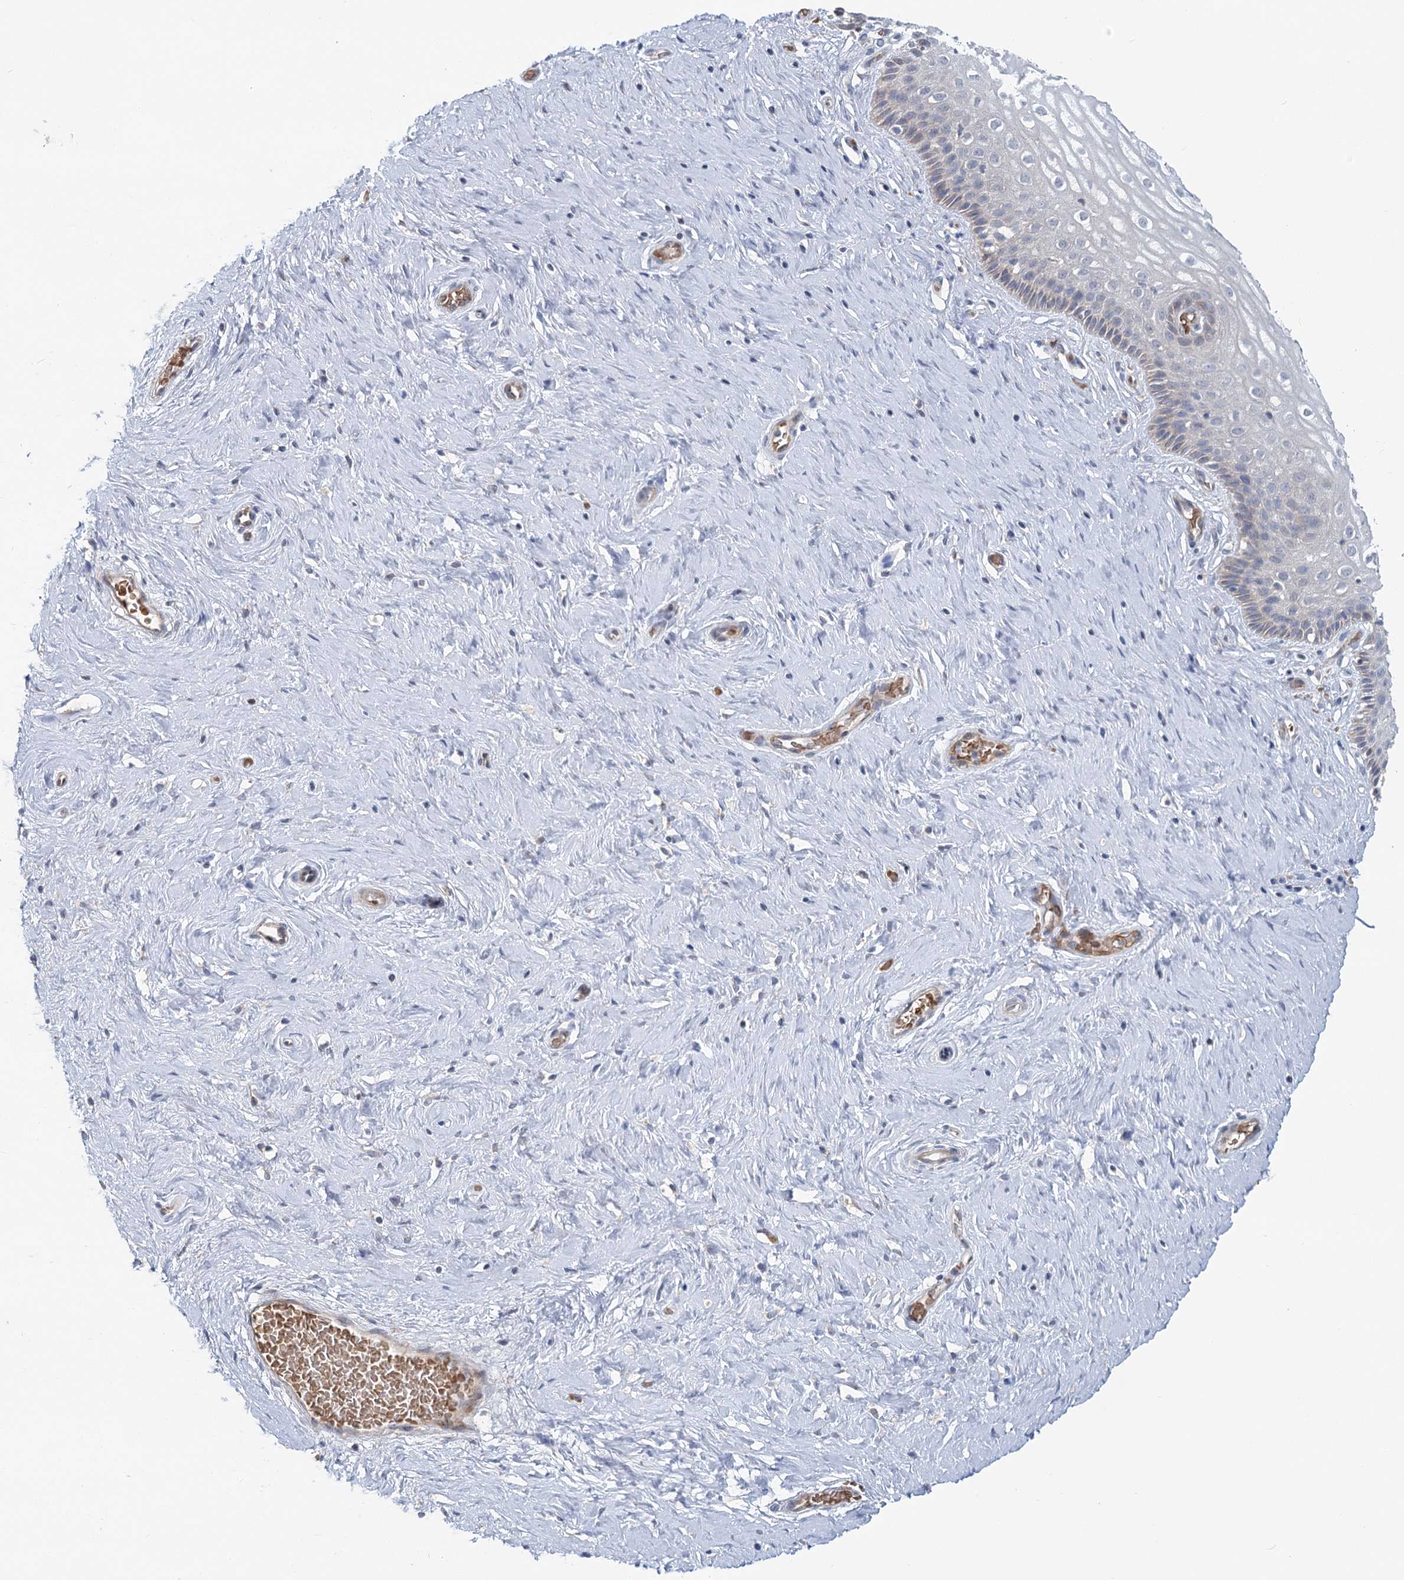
{"staining": {"intensity": "weak", "quantity": "25%-75%", "location": "cytoplasmic/membranous"}, "tissue": "cervix", "cell_type": "Glandular cells", "image_type": "normal", "snomed": [{"axis": "morphology", "description": "Normal tissue, NOS"}, {"axis": "topography", "description": "Cervix"}], "caption": "Brown immunohistochemical staining in benign human cervix shows weak cytoplasmic/membranous positivity in about 25%-75% of glandular cells.", "gene": "CIB4", "patient": {"sex": "female", "age": 33}}